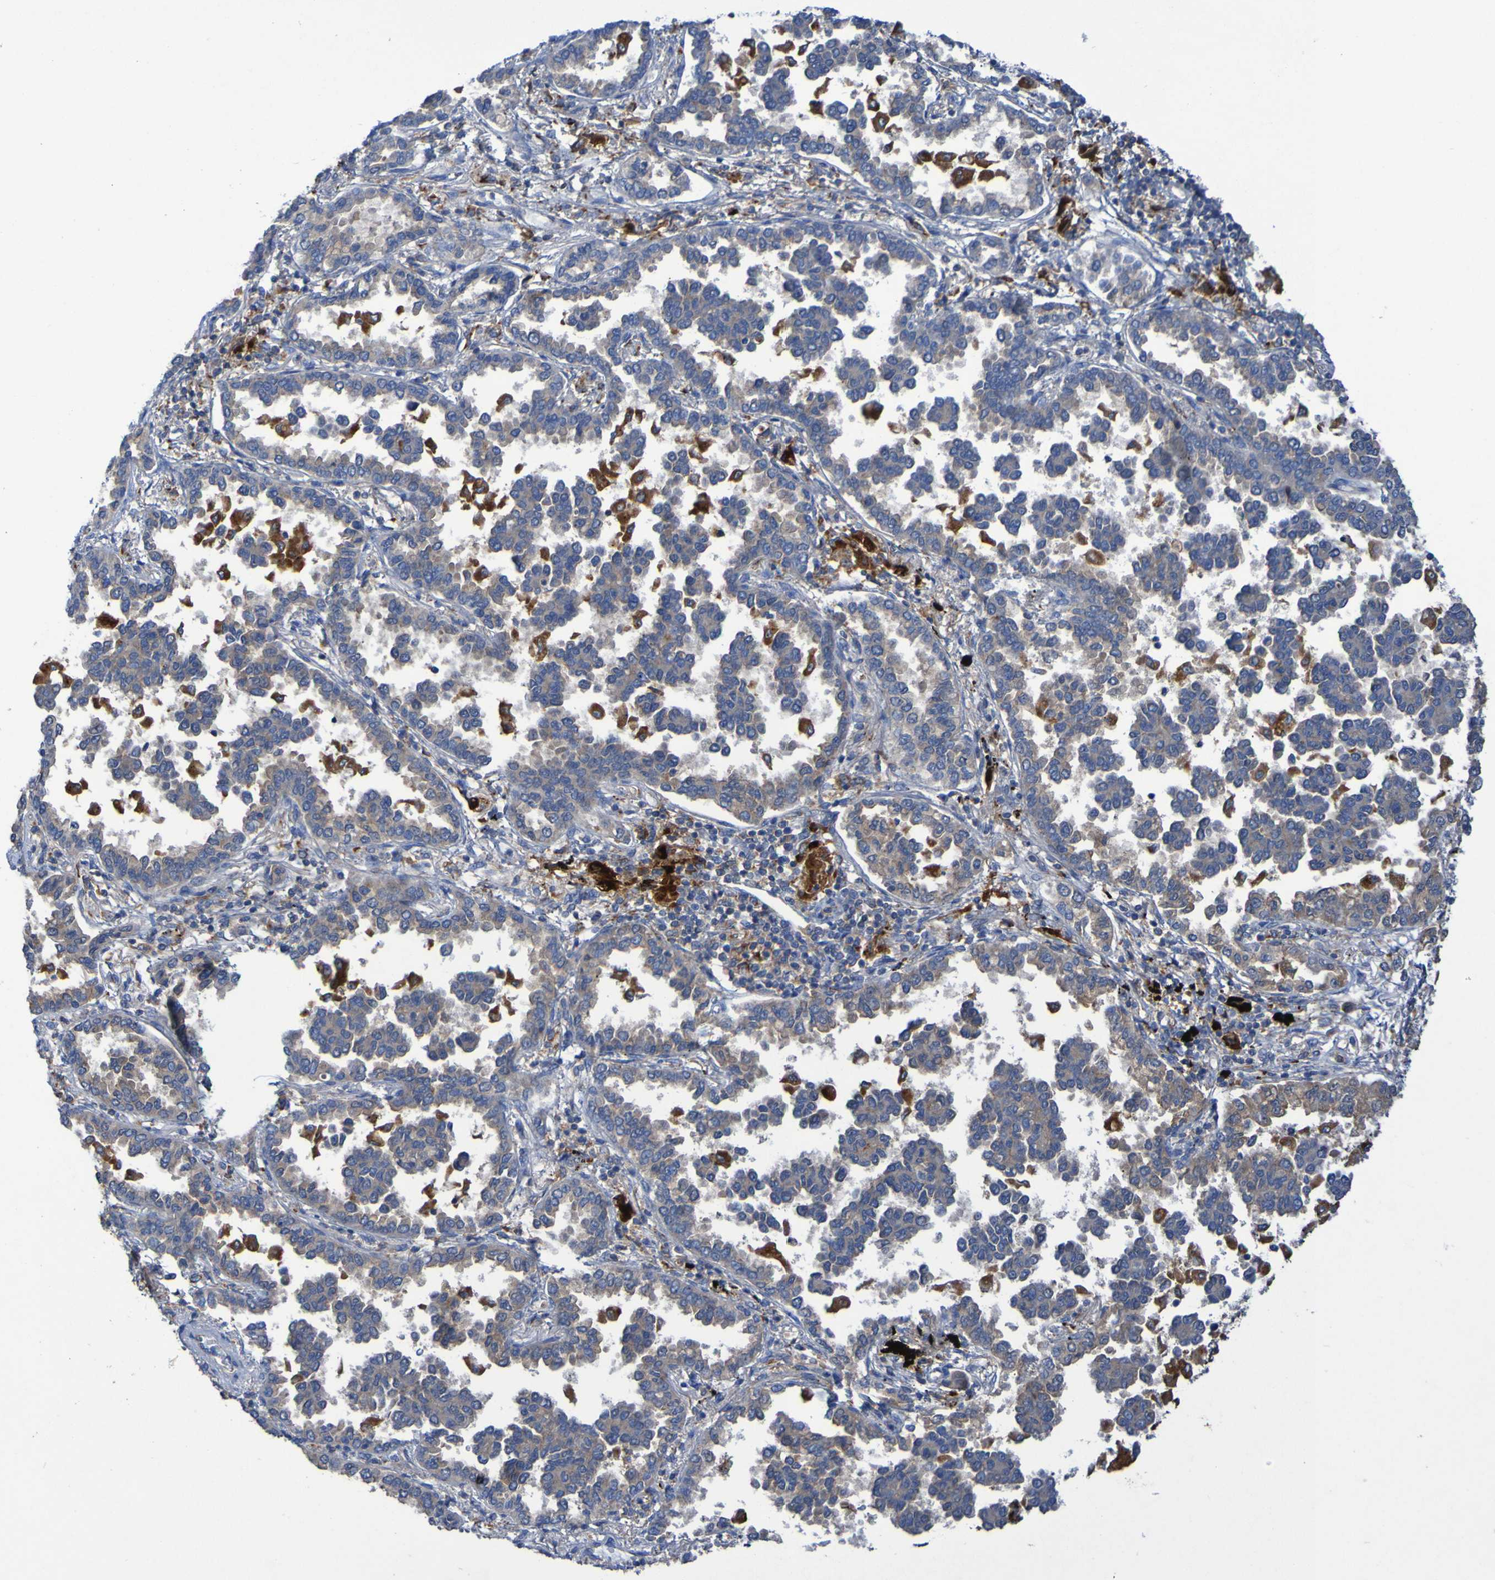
{"staining": {"intensity": "weak", "quantity": ">75%", "location": "cytoplasmic/membranous"}, "tissue": "lung cancer", "cell_type": "Tumor cells", "image_type": "cancer", "snomed": [{"axis": "morphology", "description": "Normal tissue, NOS"}, {"axis": "morphology", "description": "Adenocarcinoma, NOS"}, {"axis": "topography", "description": "Lung"}], "caption": "Lung adenocarcinoma stained with a brown dye demonstrates weak cytoplasmic/membranous positive positivity in about >75% of tumor cells.", "gene": "ARHGEF16", "patient": {"sex": "male", "age": 59}}